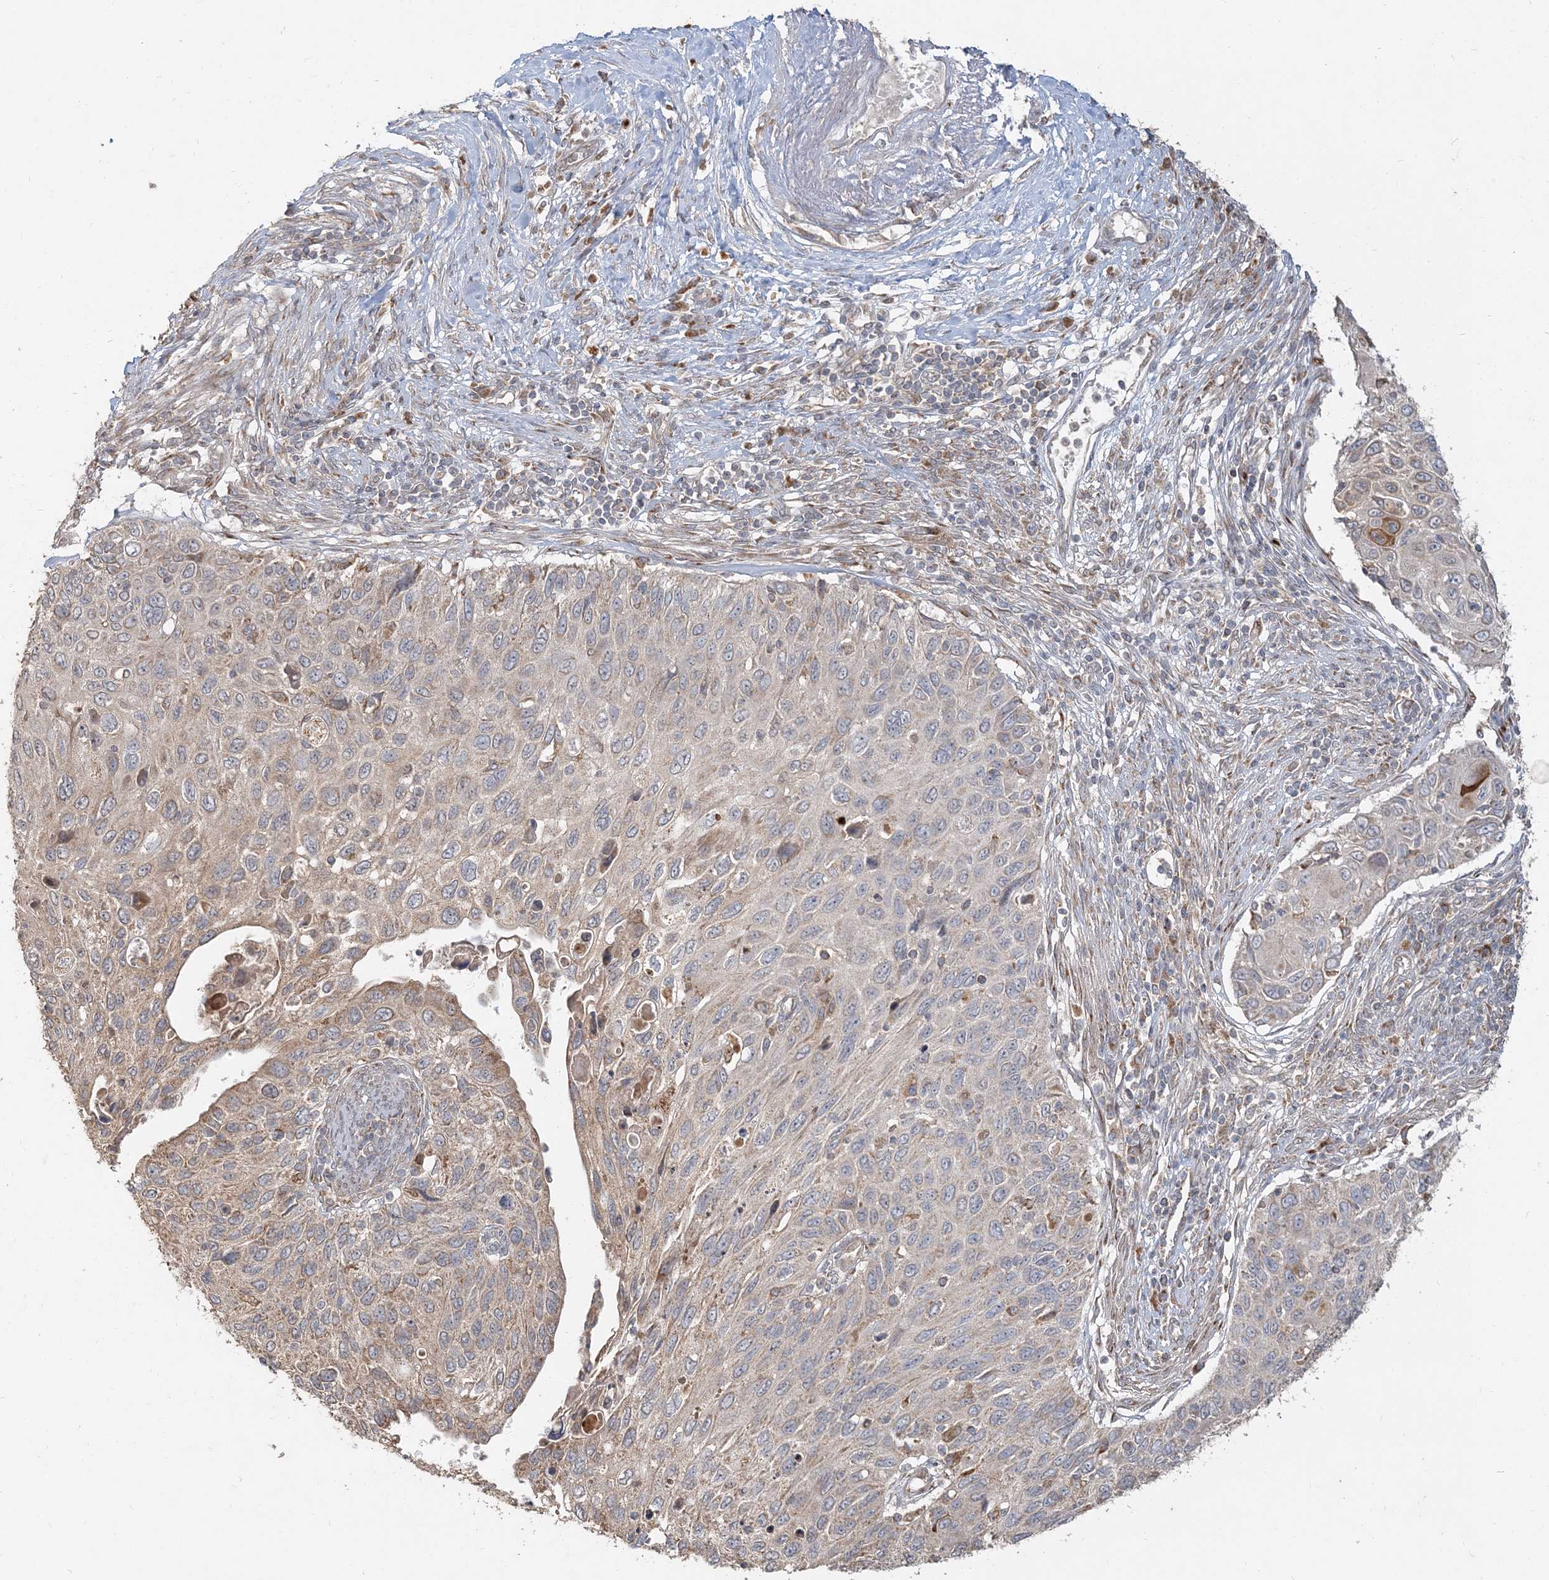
{"staining": {"intensity": "weak", "quantity": "25%-75%", "location": "cytoplasmic/membranous"}, "tissue": "cervical cancer", "cell_type": "Tumor cells", "image_type": "cancer", "snomed": [{"axis": "morphology", "description": "Squamous cell carcinoma, NOS"}, {"axis": "topography", "description": "Cervix"}], "caption": "Tumor cells show low levels of weak cytoplasmic/membranous positivity in approximately 25%-75% of cells in human cervical cancer (squamous cell carcinoma).", "gene": "RAB14", "patient": {"sex": "female", "age": 70}}